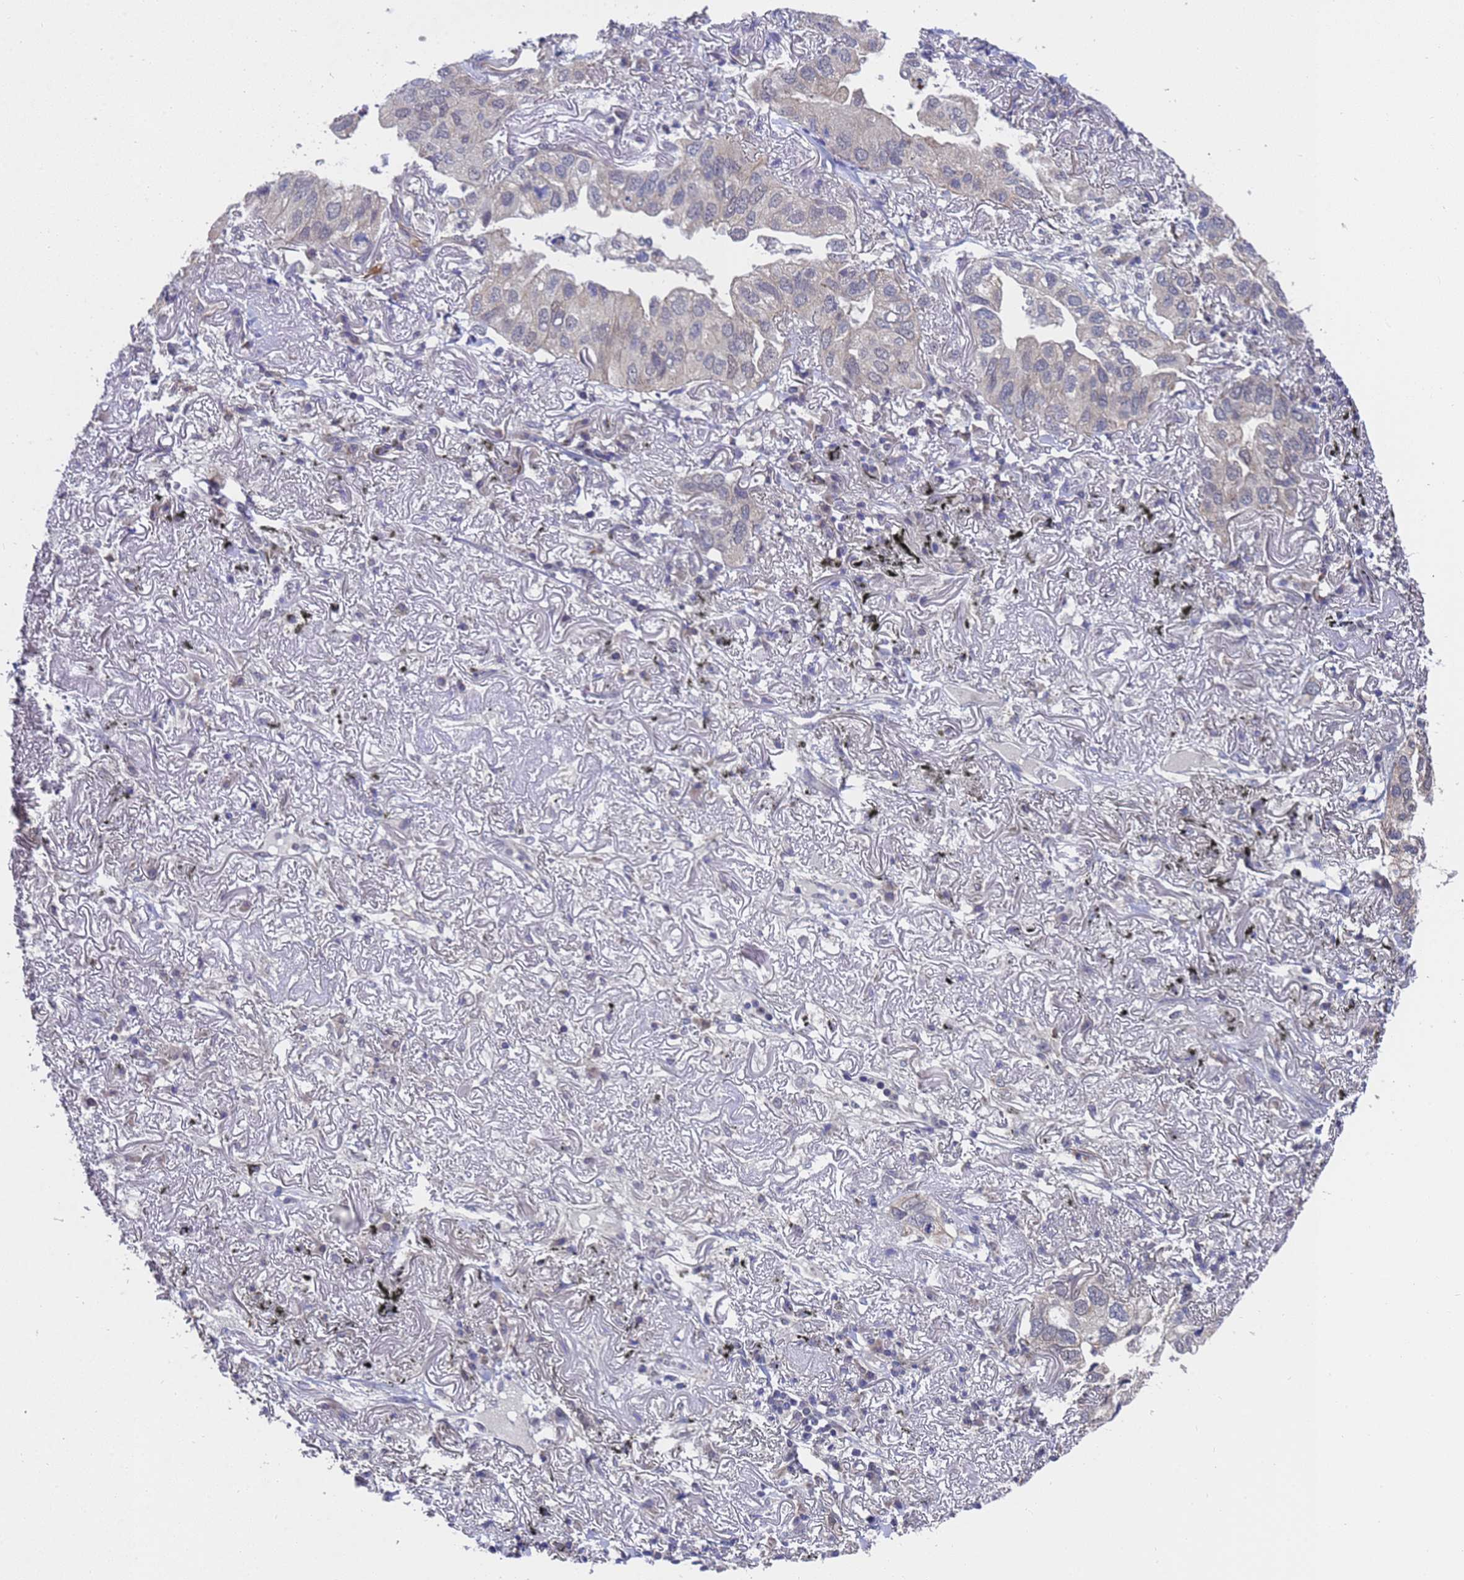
{"staining": {"intensity": "negative", "quantity": "none", "location": "none"}, "tissue": "lung cancer", "cell_type": "Tumor cells", "image_type": "cancer", "snomed": [{"axis": "morphology", "description": "Adenocarcinoma, NOS"}, {"axis": "topography", "description": "Lung"}], "caption": "A photomicrograph of human lung cancer is negative for staining in tumor cells. The staining was performed using DAB to visualize the protein expression in brown, while the nuclei were stained in blue with hematoxylin (Magnification: 20x).", "gene": "ANAPC13", "patient": {"sex": "male", "age": 65}}